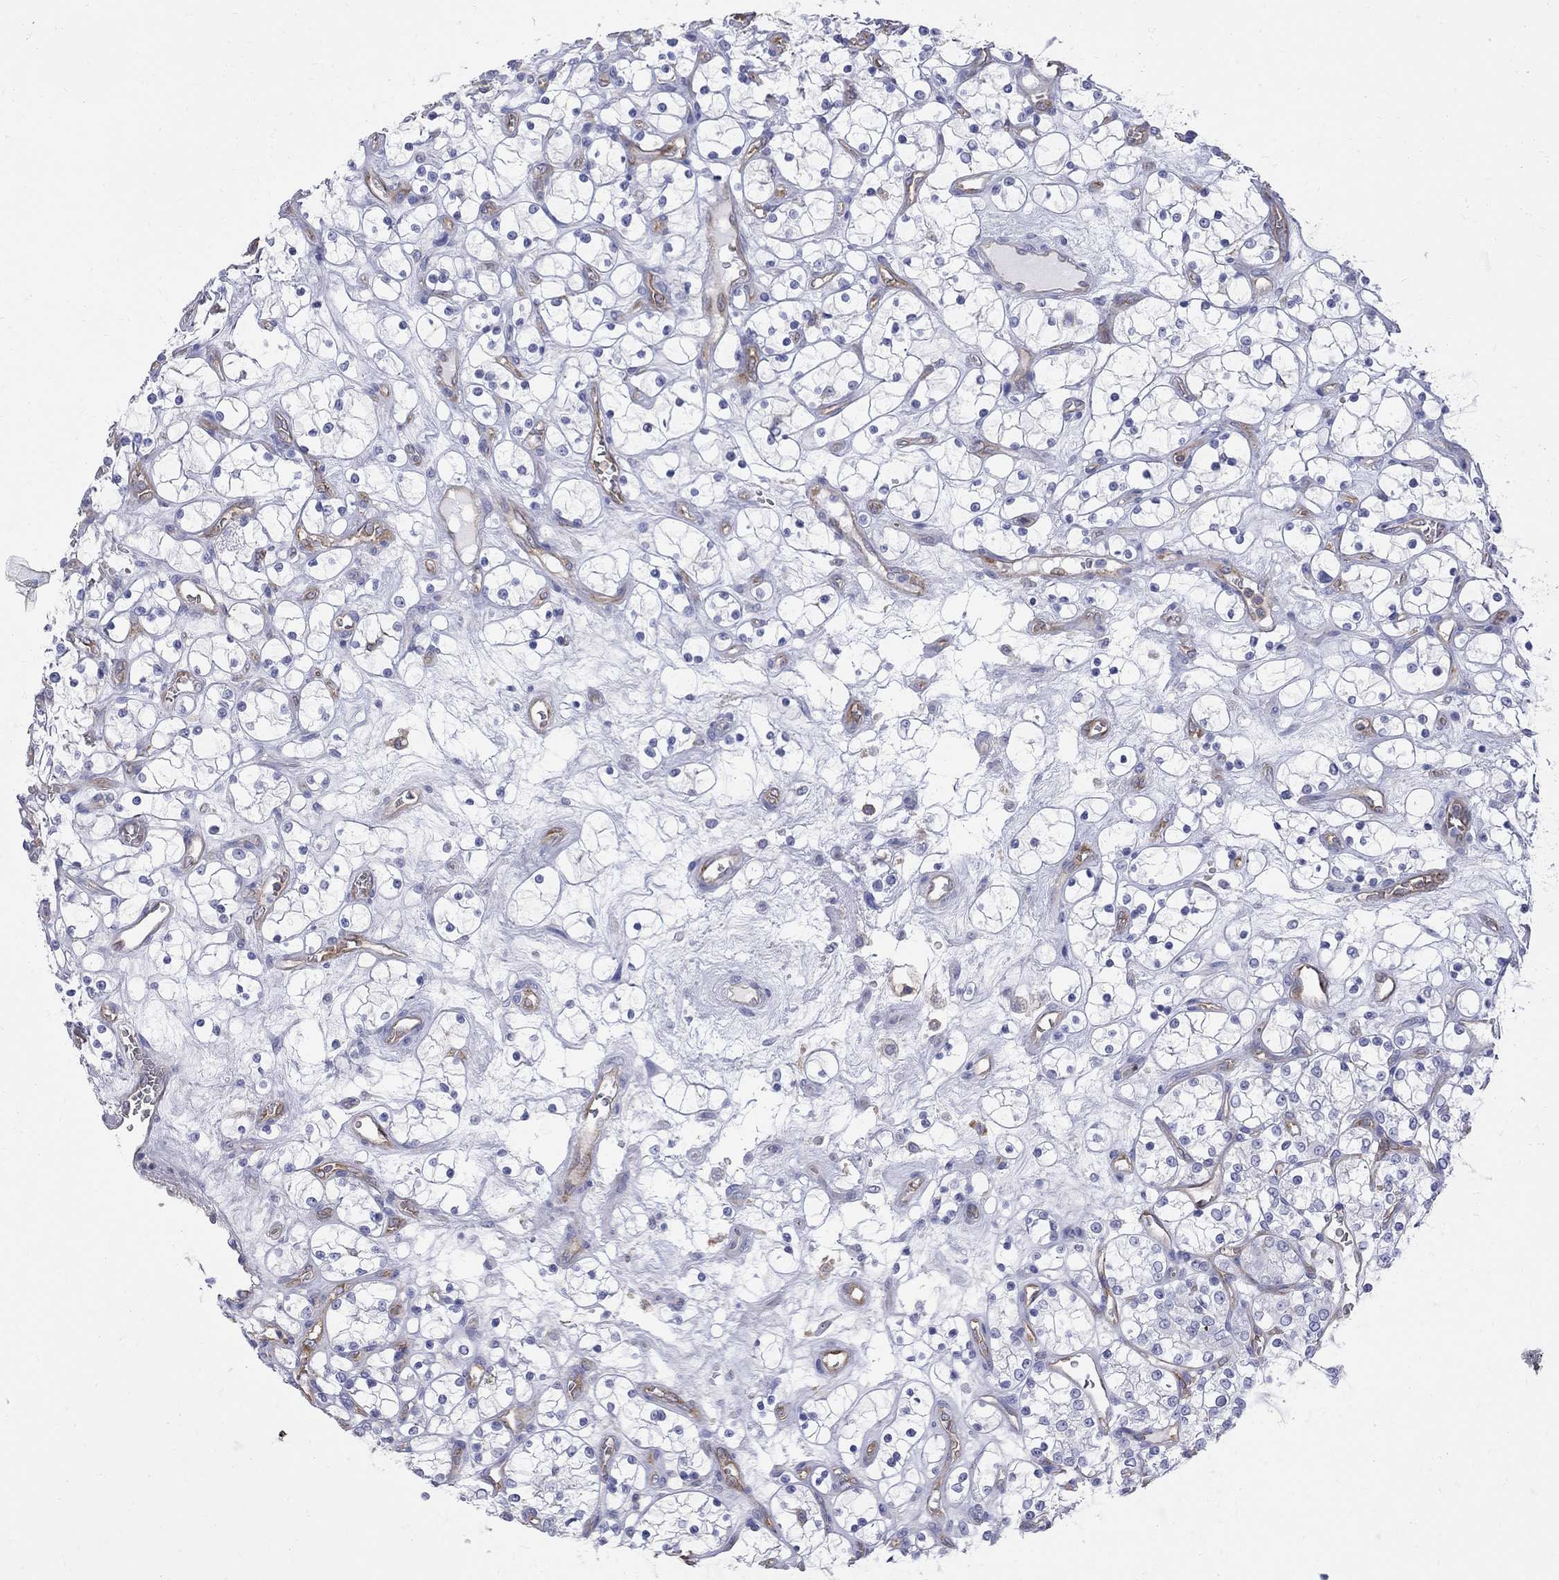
{"staining": {"intensity": "negative", "quantity": "none", "location": "none"}, "tissue": "renal cancer", "cell_type": "Tumor cells", "image_type": "cancer", "snomed": [{"axis": "morphology", "description": "Adenocarcinoma, NOS"}, {"axis": "topography", "description": "Kidney"}], "caption": "Renal adenocarcinoma was stained to show a protein in brown. There is no significant expression in tumor cells.", "gene": "ABI3", "patient": {"sex": "female", "age": 69}}